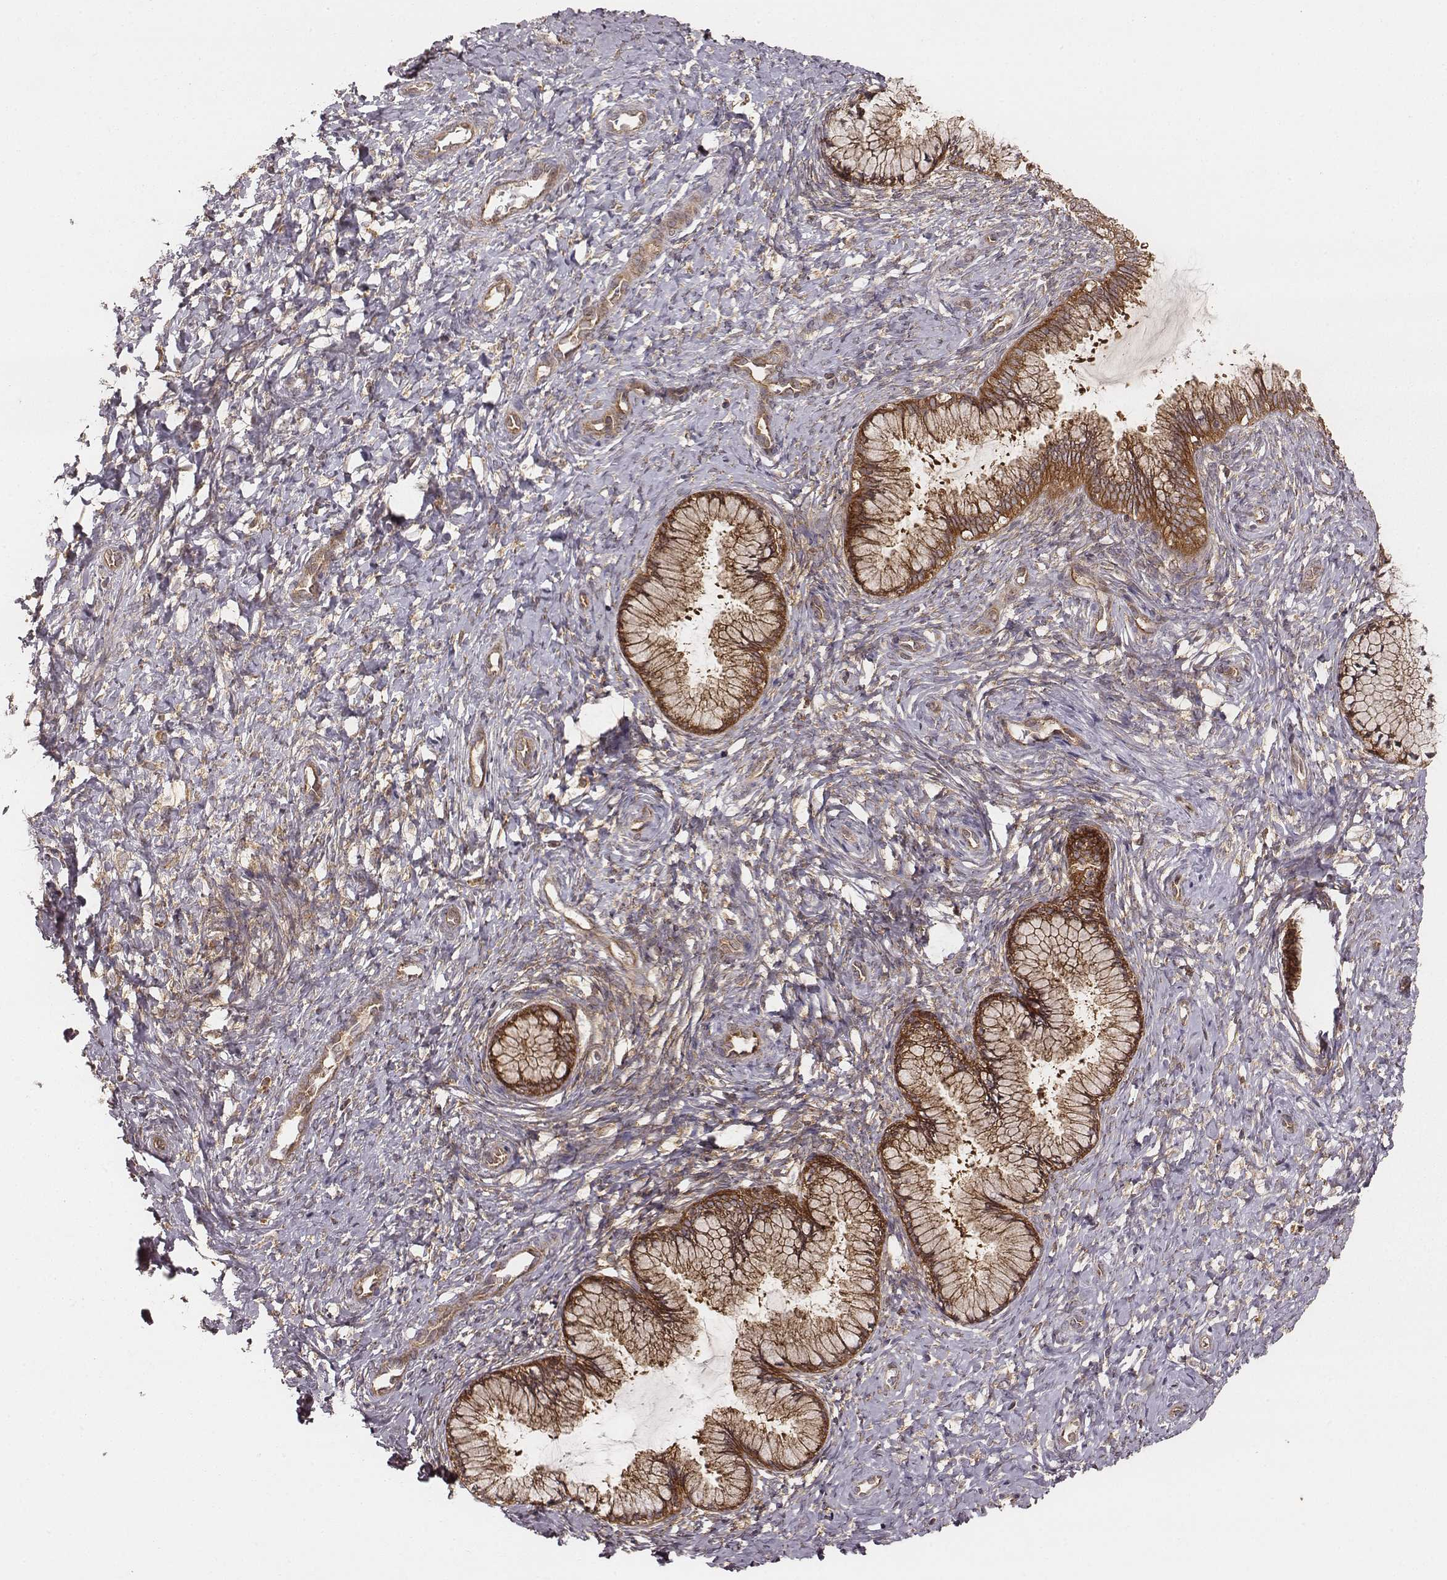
{"staining": {"intensity": "strong", "quantity": ">75%", "location": "cytoplasmic/membranous"}, "tissue": "cervix", "cell_type": "Glandular cells", "image_type": "normal", "snomed": [{"axis": "morphology", "description": "Normal tissue, NOS"}, {"axis": "topography", "description": "Cervix"}], "caption": "An IHC image of benign tissue is shown. Protein staining in brown shows strong cytoplasmic/membranous positivity in cervix within glandular cells.", "gene": "VPS26A", "patient": {"sex": "female", "age": 37}}